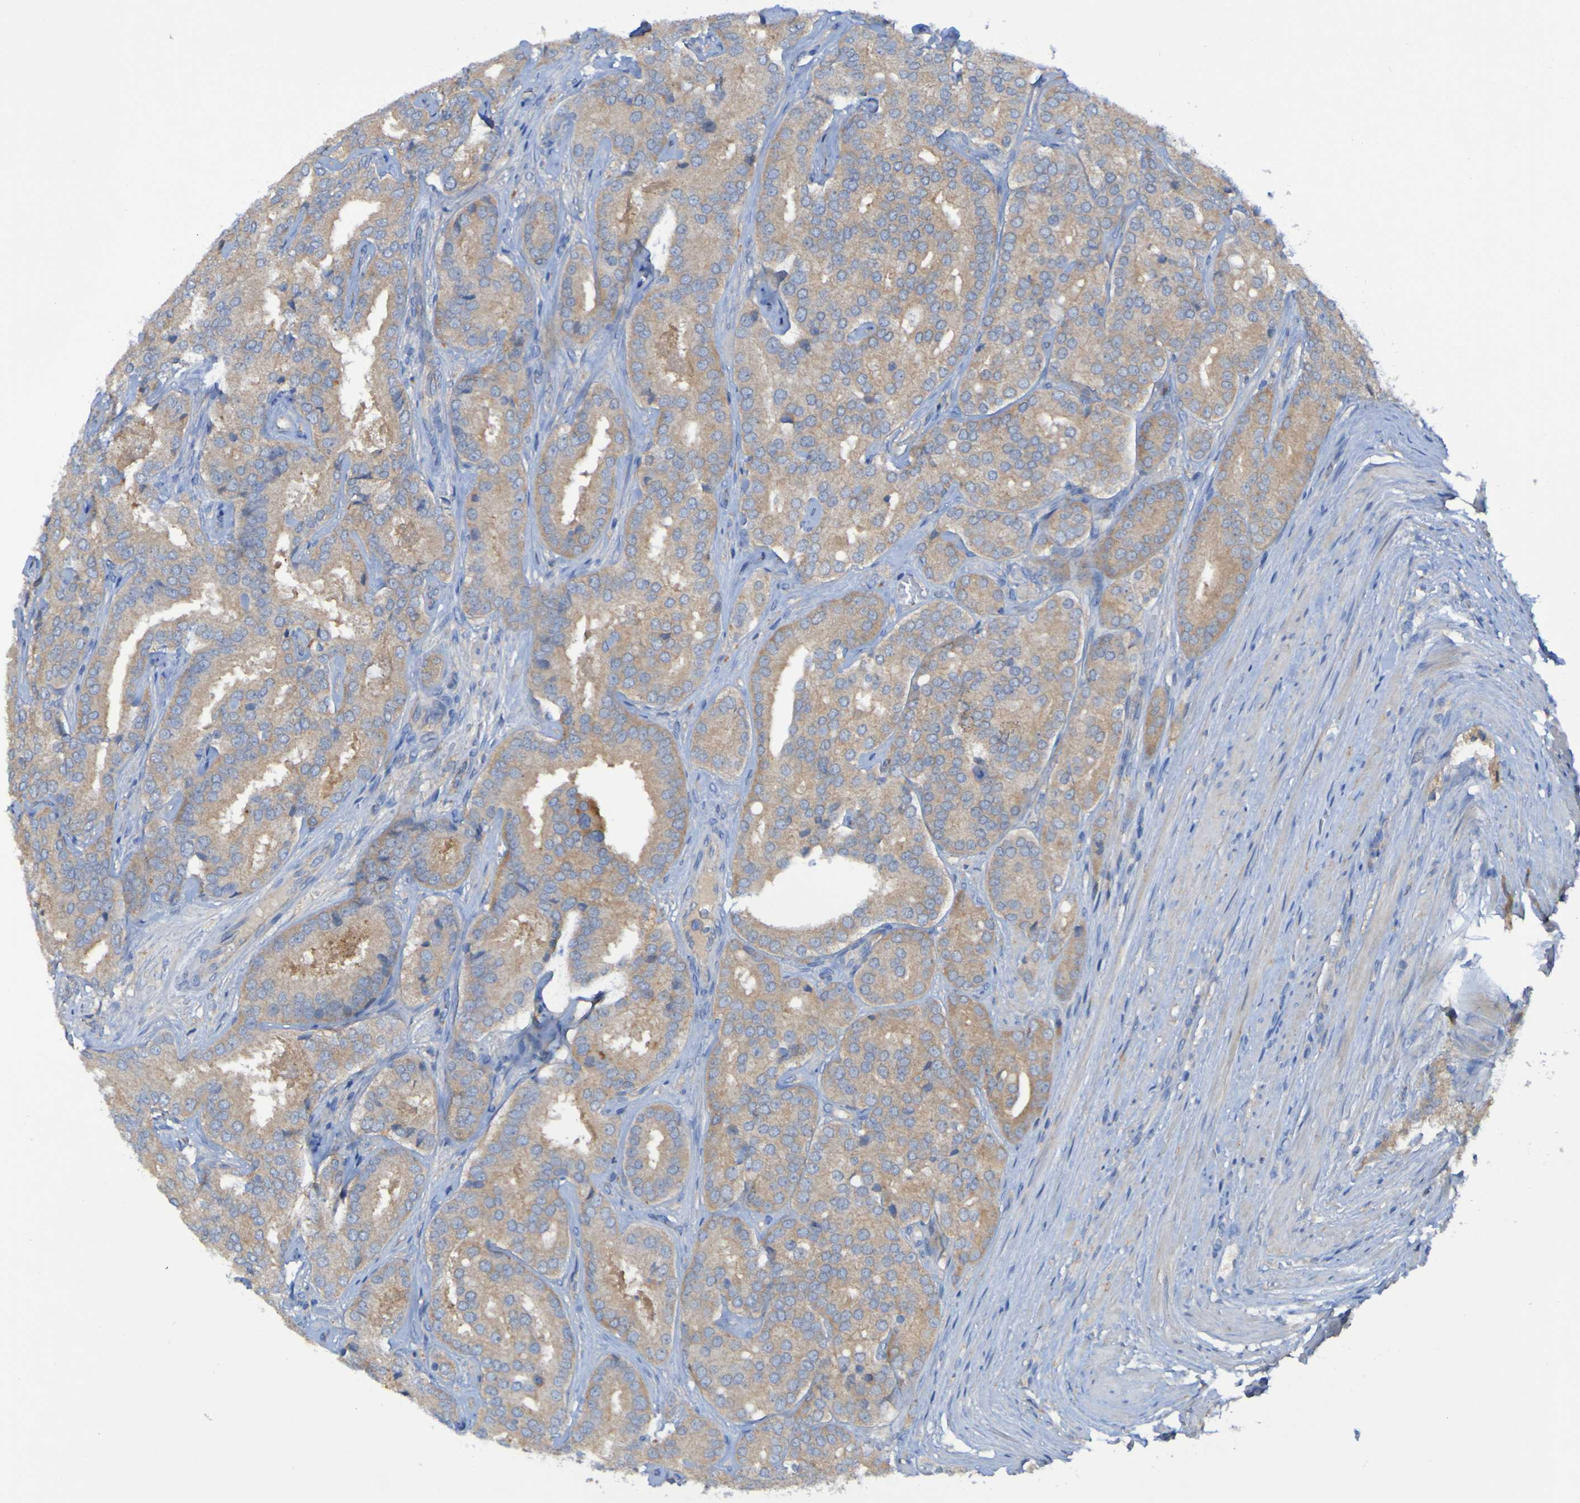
{"staining": {"intensity": "moderate", "quantity": ">75%", "location": "cytoplasmic/membranous"}, "tissue": "prostate cancer", "cell_type": "Tumor cells", "image_type": "cancer", "snomed": [{"axis": "morphology", "description": "Adenocarcinoma, High grade"}, {"axis": "topography", "description": "Prostate"}], "caption": "Prostate cancer stained for a protein displays moderate cytoplasmic/membranous positivity in tumor cells.", "gene": "ARHGEF16", "patient": {"sex": "male", "age": 65}}